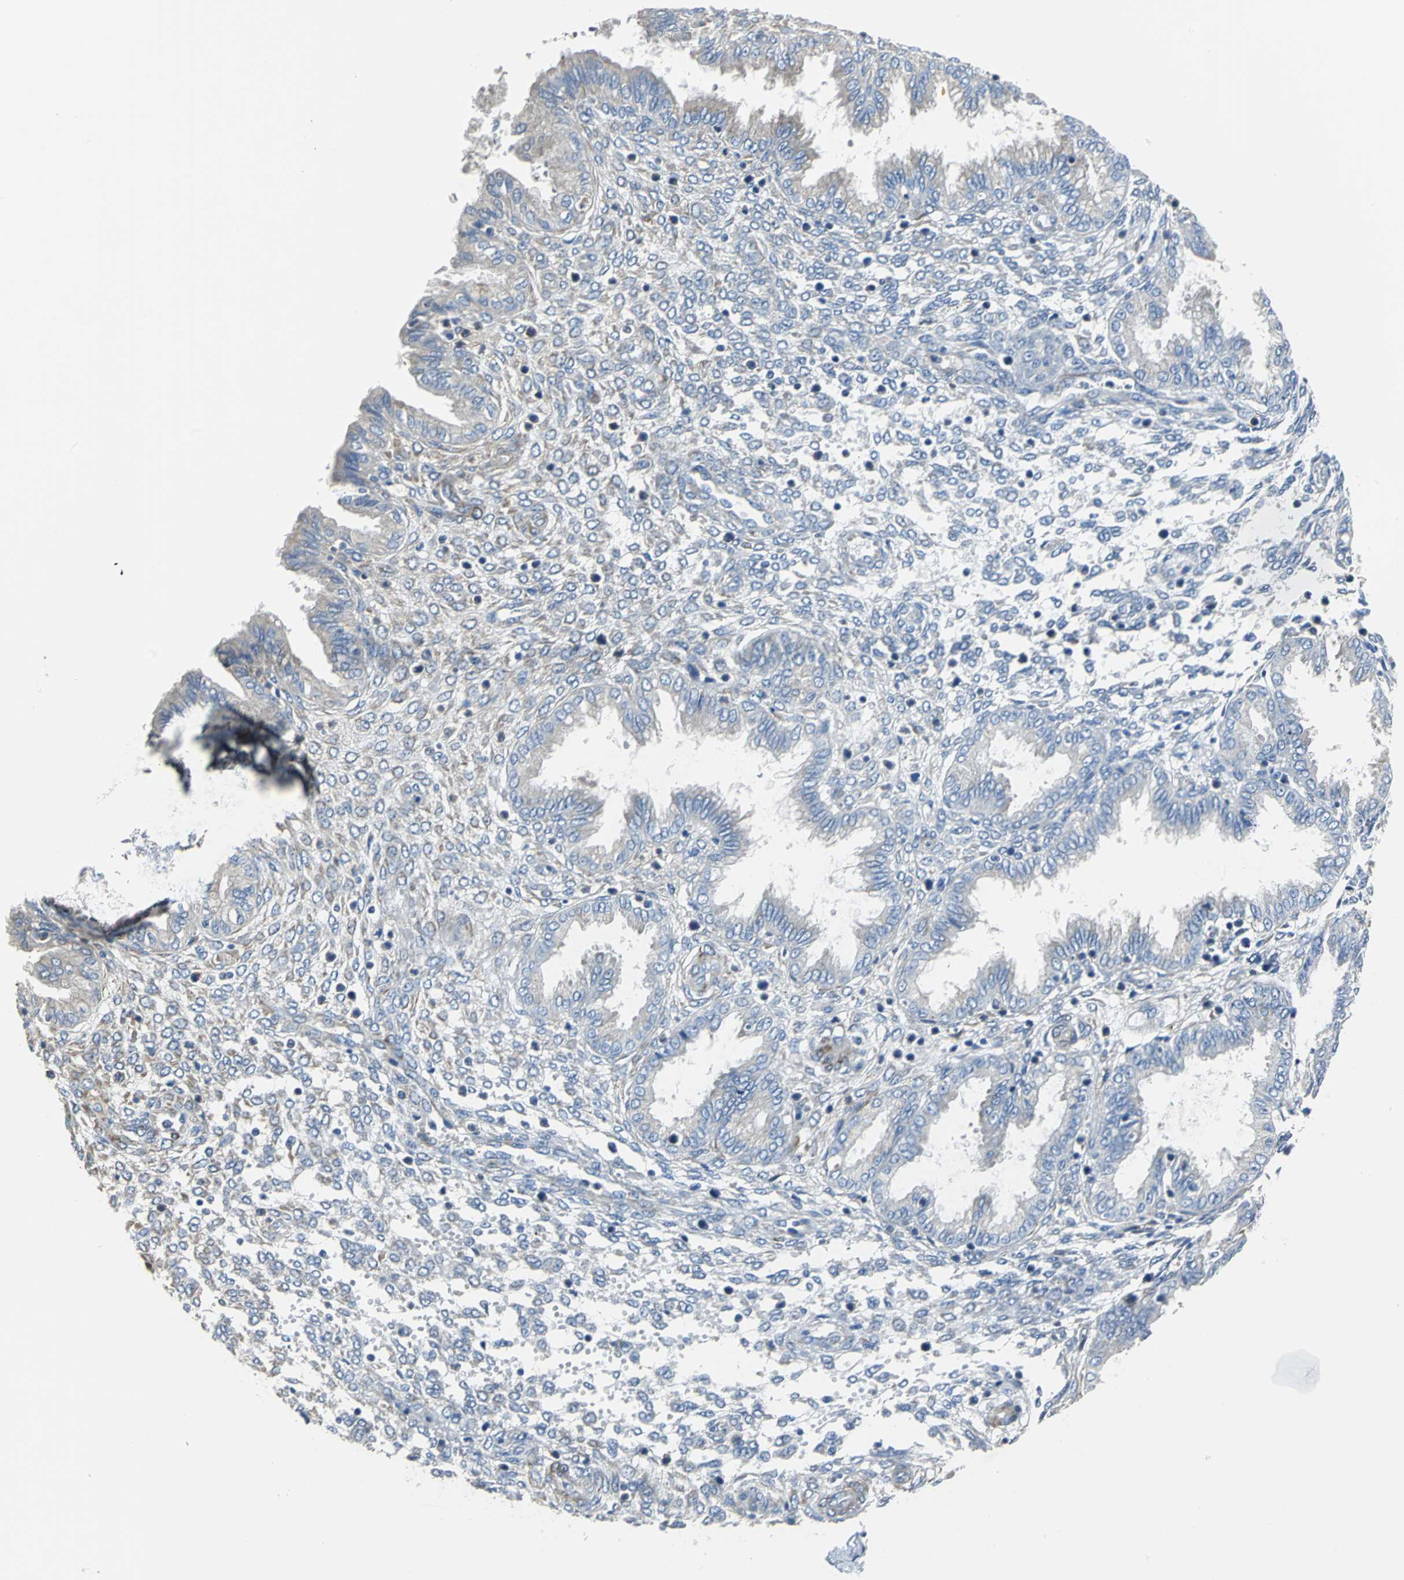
{"staining": {"intensity": "negative", "quantity": "none", "location": "none"}, "tissue": "endometrium", "cell_type": "Cells in endometrial stroma", "image_type": "normal", "snomed": [{"axis": "morphology", "description": "Normal tissue, NOS"}, {"axis": "topography", "description": "Endometrium"}], "caption": "This is an immunohistochemistry (IHC) histopathology image of normal human endometrium. There is no staining in cells in endometrial stroma.", "gene": "EIF5A", "patient": {"sex": "female", "age": 33}}